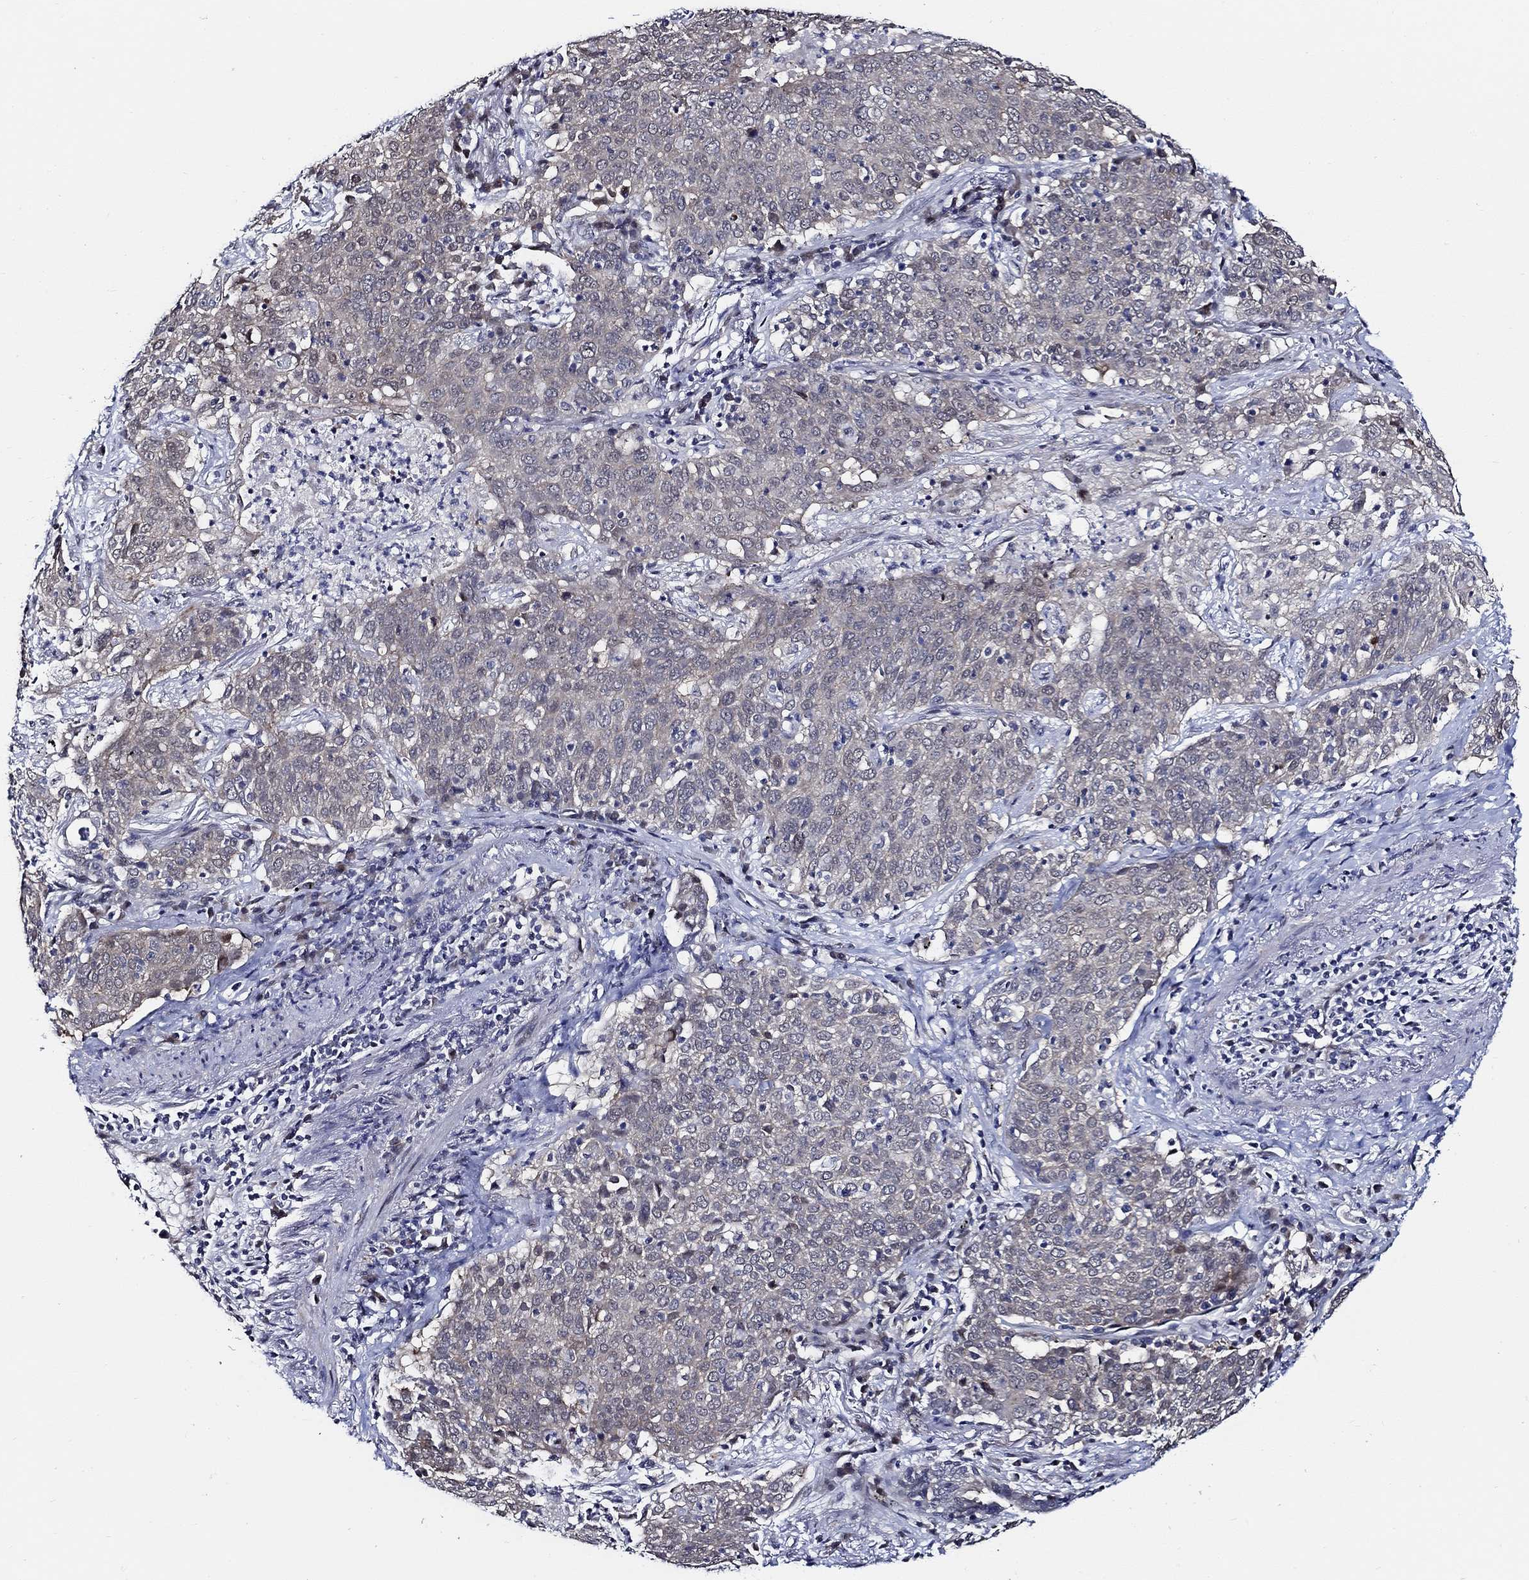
{"staining": {"intensity": "negative", "quantity": "none", "location": "none"}, "tissue": "lung cancer", "cell_type": "Tumor cells", "image_type": "cancer", "snomed": [{"axis": "morphology", "description": "Squamous cell carcinoma, NOS"}, {"axis": "topography", "description": "Lung"}], "caption": "The photomicrograph displays no staining of tumor cells in lung cancer (squamous cell carcinoma).", "gene": "C8orf48", "patient": {"sex": "male", "age": 82}}